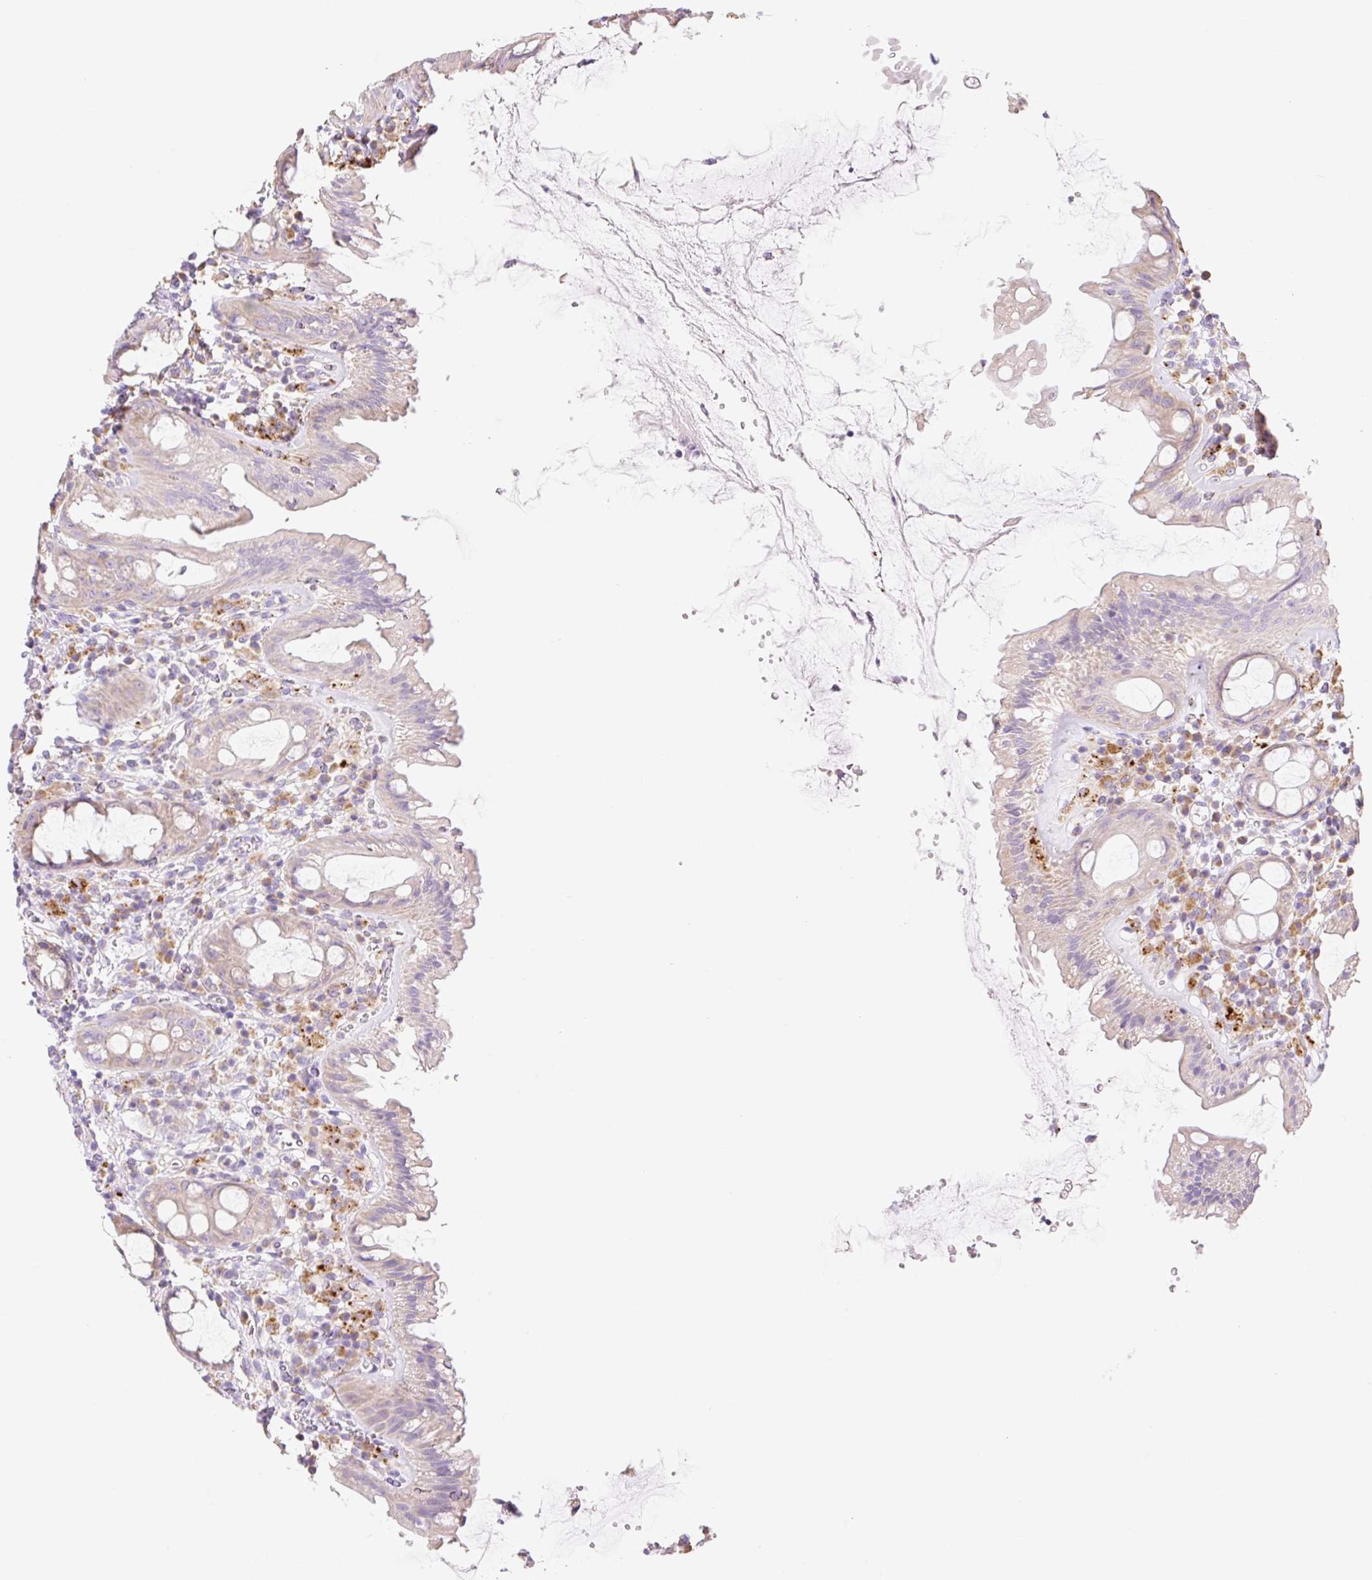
{"staining": {"intensity": "weak", "quantity": "25%-75%", "location": "cytoplasmic/membranous"}, "tissue": "rectum", "cell_type": "Glandular cells", "image_type": "normal", "snomed": [{"axis": "morphology", "description": "Normal tissue, NOS"}, {"axis": "topography", "description": "Rectum"}], "caption": "Immunohistochemistry histopathology image of unremarkable rectum: human rectum stained using immunohistochemistry demonstrates low levels of weak protein expression localized specifically in the cytoplasmic/membranous of glandular cells, appearing as a cytoplasmic/membranous brown color.", "gene": "CLEC3A", "patient": {"sex": "female", "age": 57}}